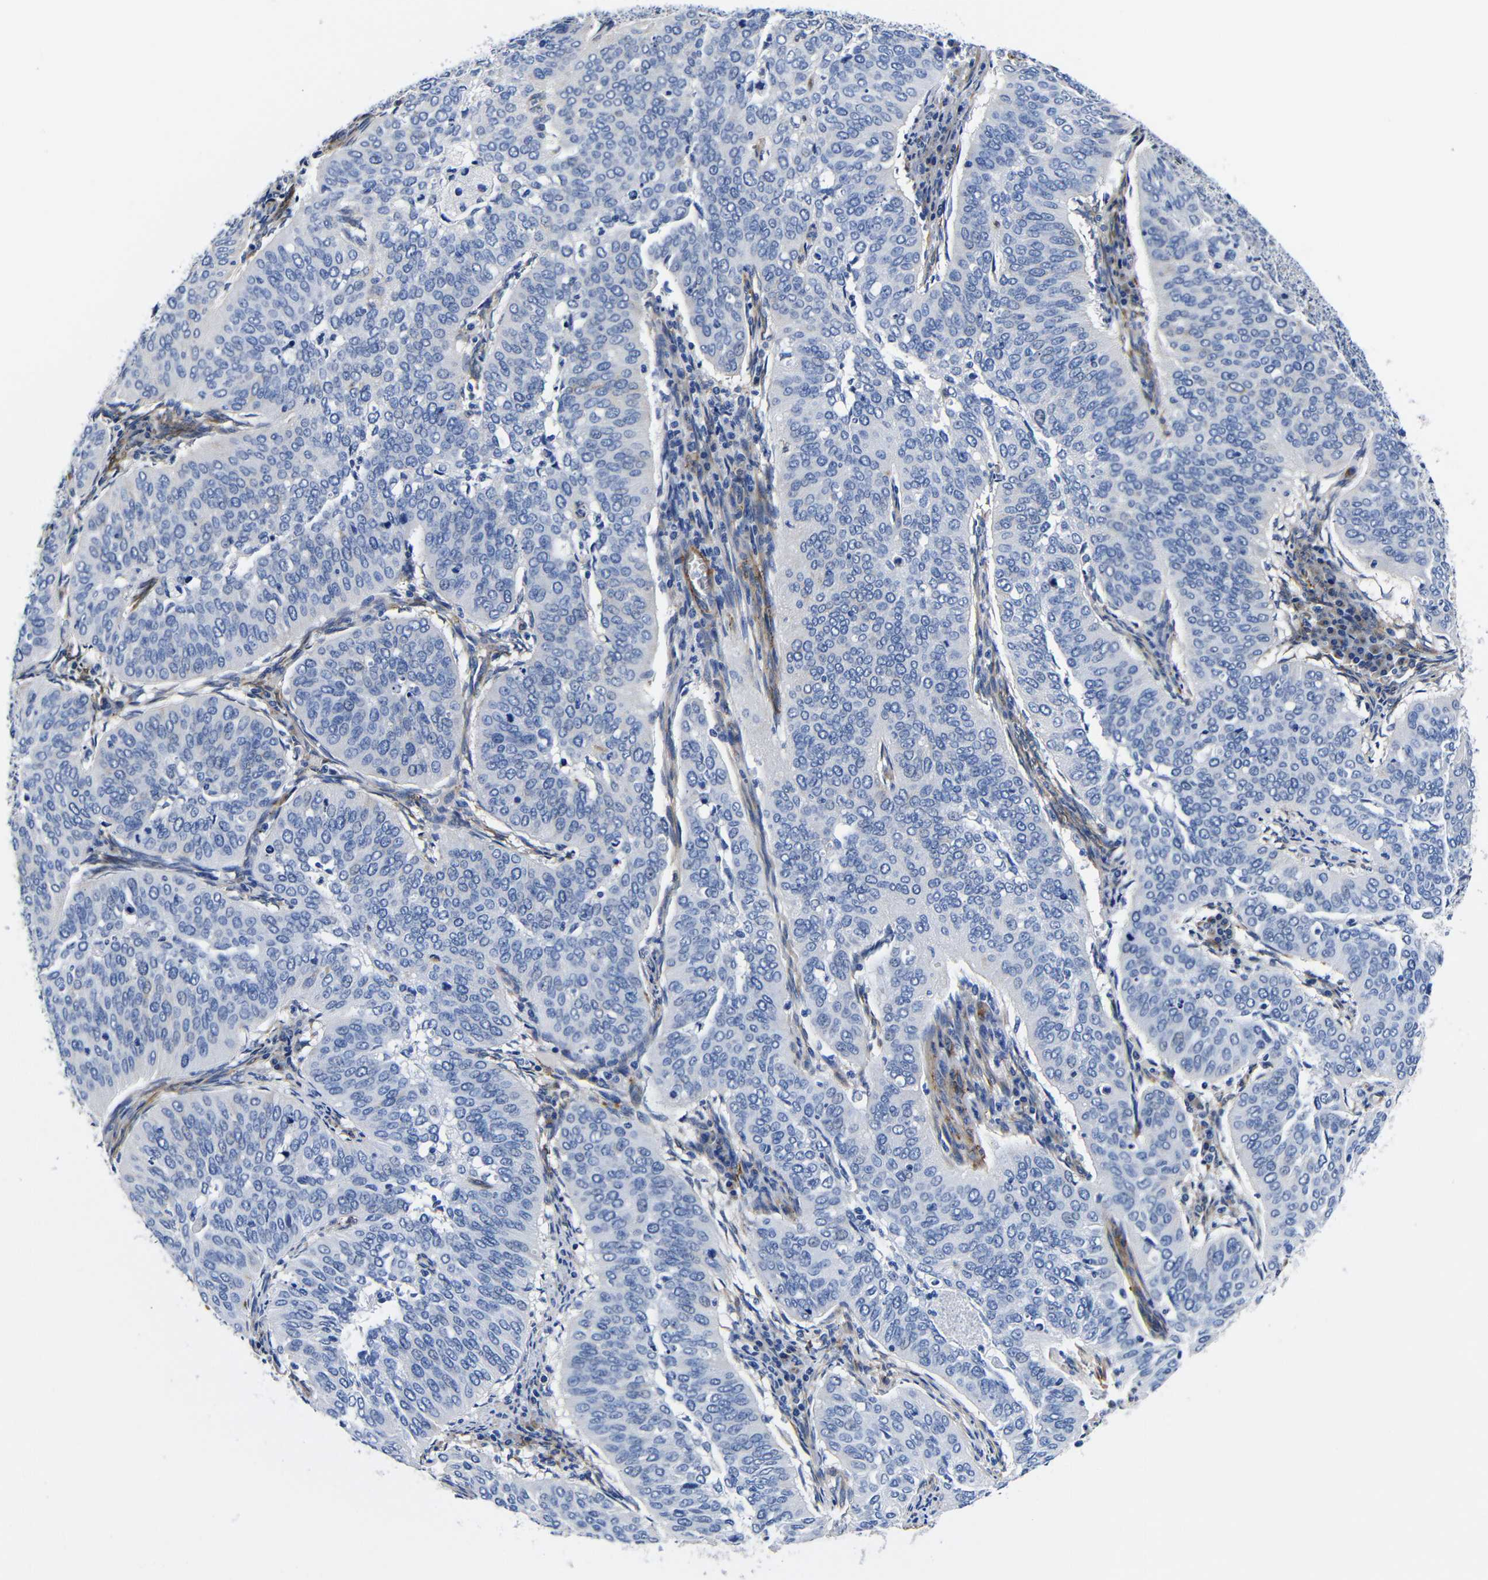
{"staining": {"intensity": "negative", "quantity": "none", "location": "none"}, "tissue": "cervical cancer", "cell_type": "Tumor cells", "image_type": "cancer", "snomed": [{"axis": "morphology", "description": "Normal tissue, NOS"}, {"axis": "morphology", "description": "Squamous cell carcinoma, NOS"}, {"axis": "topography", "description": "Cervix"}], "caption": "Tumor cells show no significant protein positivity in squamous cell carcinoma (cervical). The staining is performed using DAB (3,3'-diaminobenzidine) brown chromogen with nuclei counter-stained in using hematoxylin.", "gene": "LRIG1", "patient": {"sex": "female", "age": 39}}